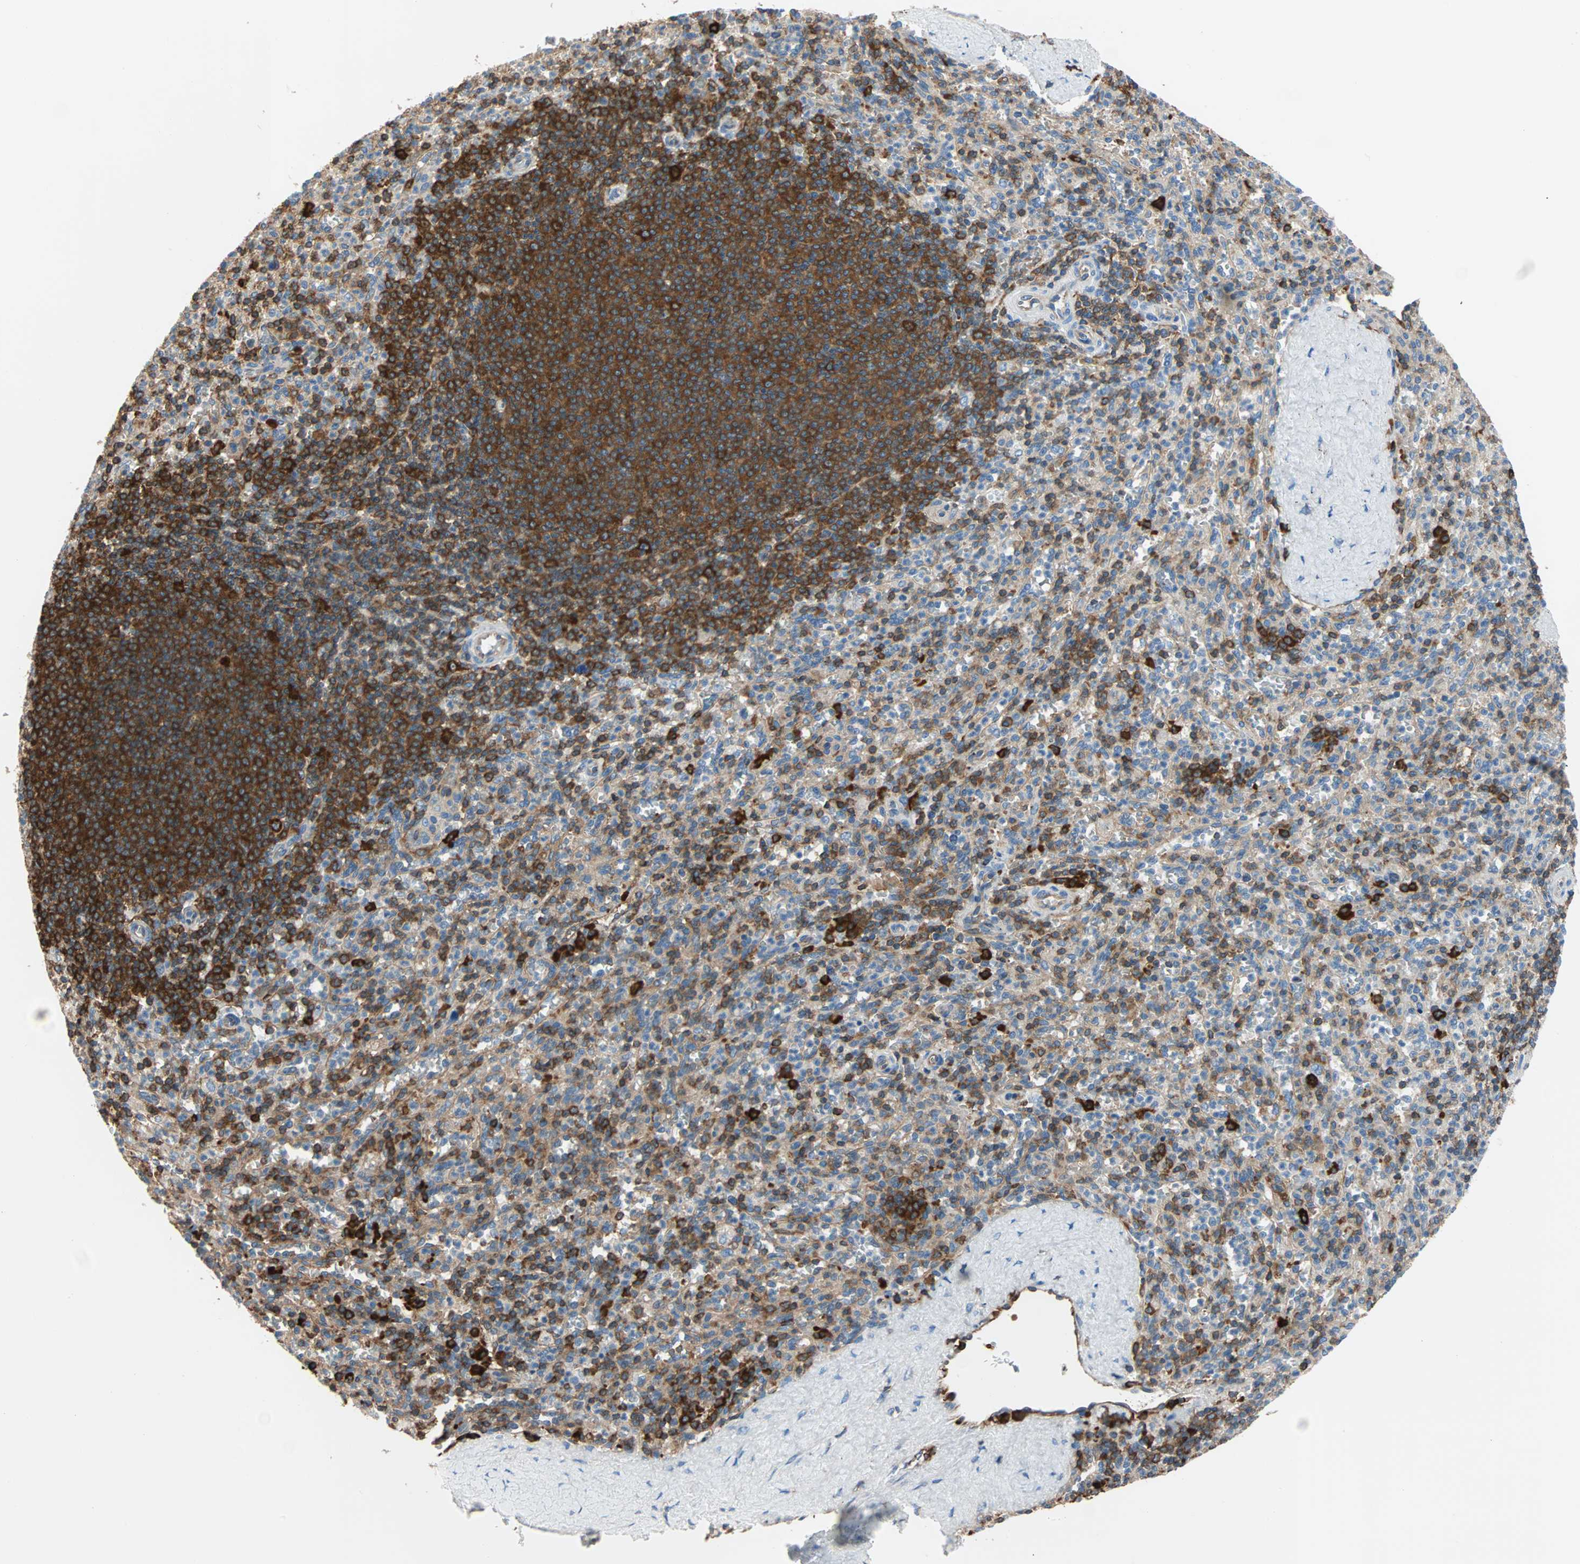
{"staining": {"intensity": "moderate", "quantity": ">75%", "location": "cytoplasmic/membranous"}, "tissue": "spleen", "cell_type": "Cells in red pulp", "image_type": "normal", "snomed": [{"axis": "morphology", "description": "Normal tissue, NOS"}, {"axis": "topography", "description": "Spleen"}], "caption": "Immunohistochemistry (IHC) (DAB (3,3'-diaminobenzidine)) staining of benign spleen displays moderate cytoplasmic/membranous protein staining in about >75% of cells in red pulp.", "gene": "EEF2", "patient": {"sex": "male", "age": 36}}